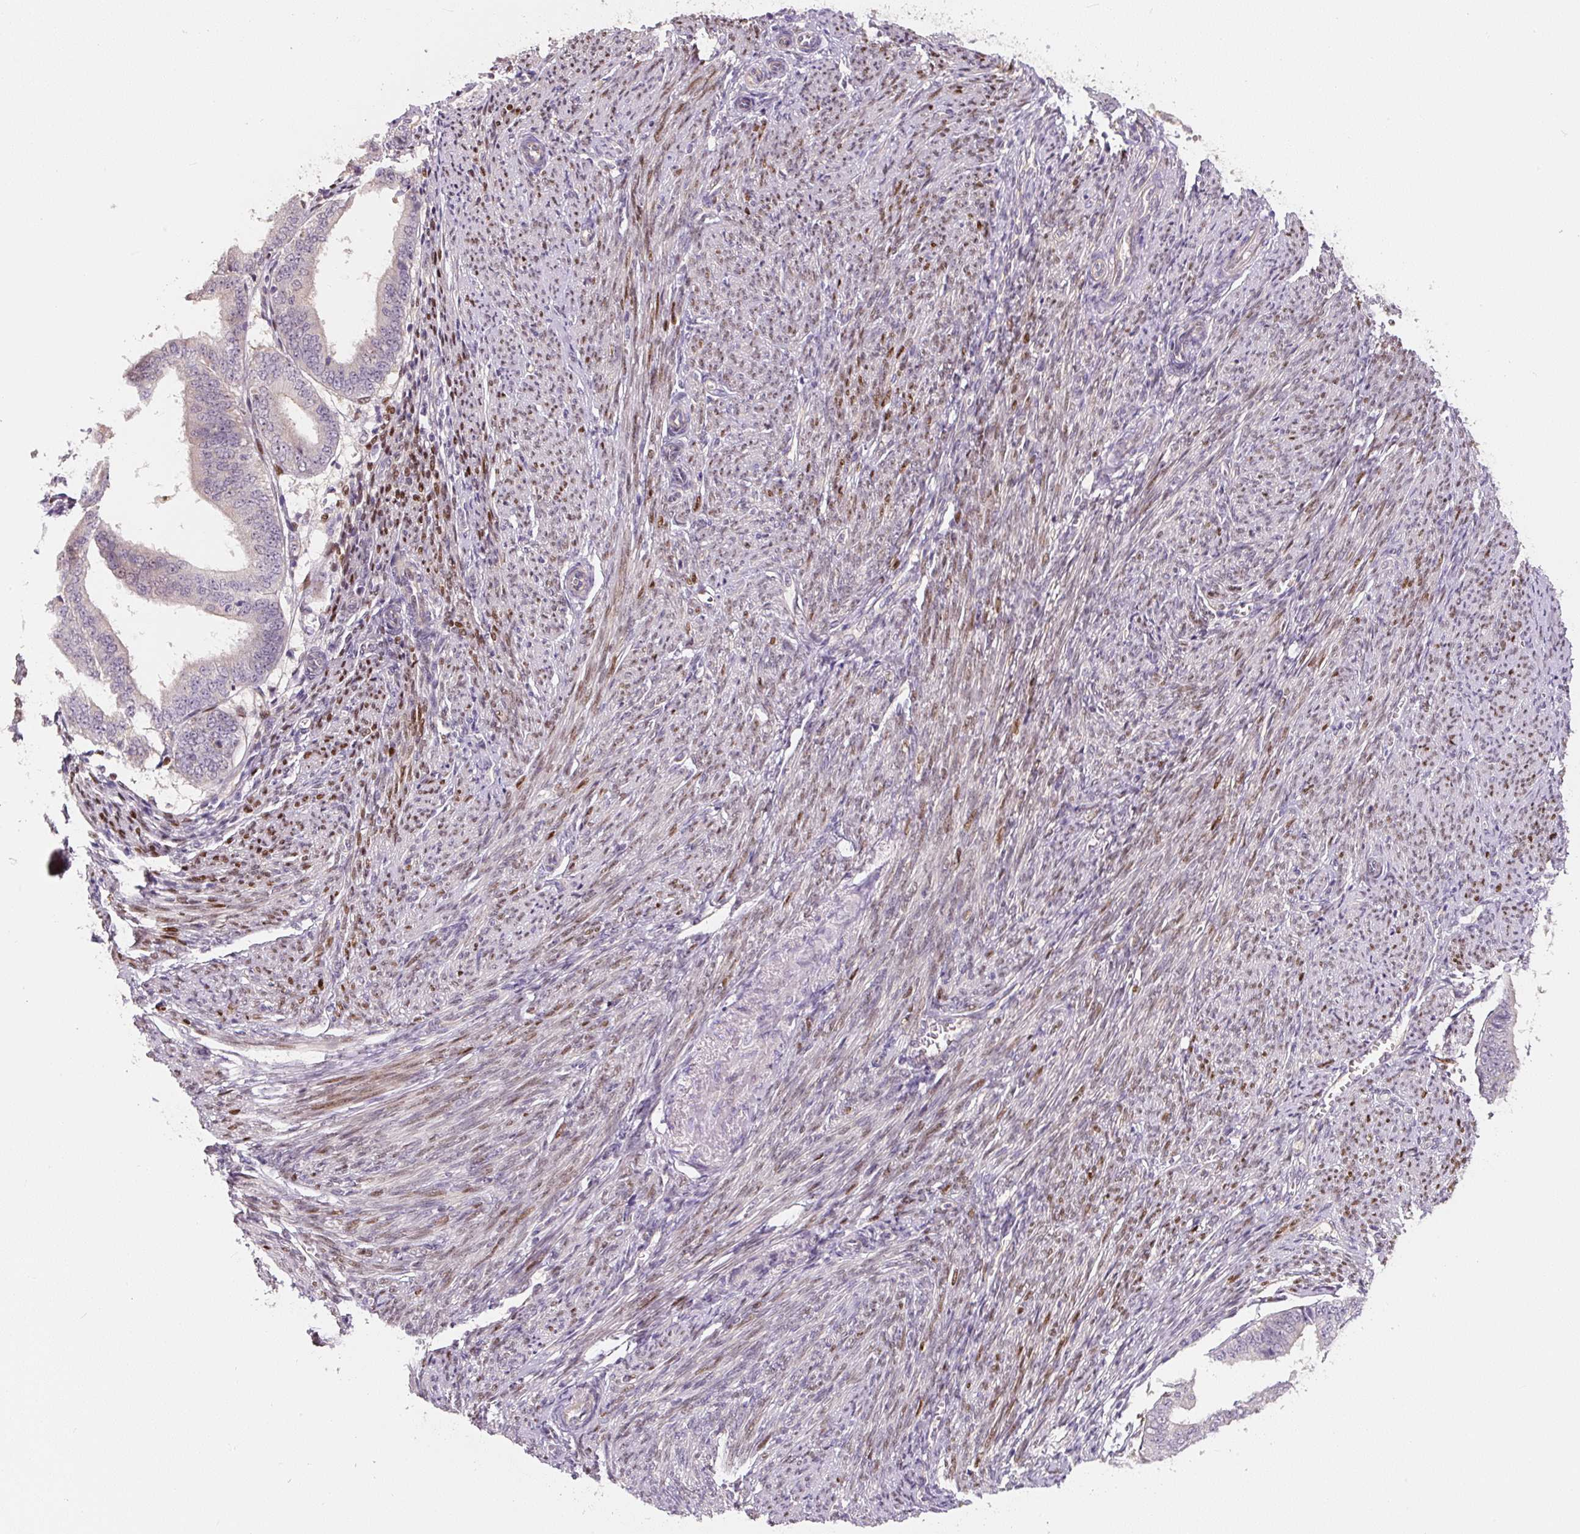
{"staining": {"intensity": "weak", "quantity": "<25%", "location": "cytoplasmic/membranous,nuclear"}, "tissue": "endometrial cancer", "cell_type": "Tumor cells", "image_type": "cancer", "snomed": [{"axis": "morphology", "description": "Adenocarcinoma, NOS"}, {"axis": "topography", "description": "Endometrium"}], "caption": "Immunohistochemistry of human endometrial adenocarcinoma shows no expression in tumor cells.", "gene": "PWWP3B", "patient": {"sex": "female", "age": 63}}